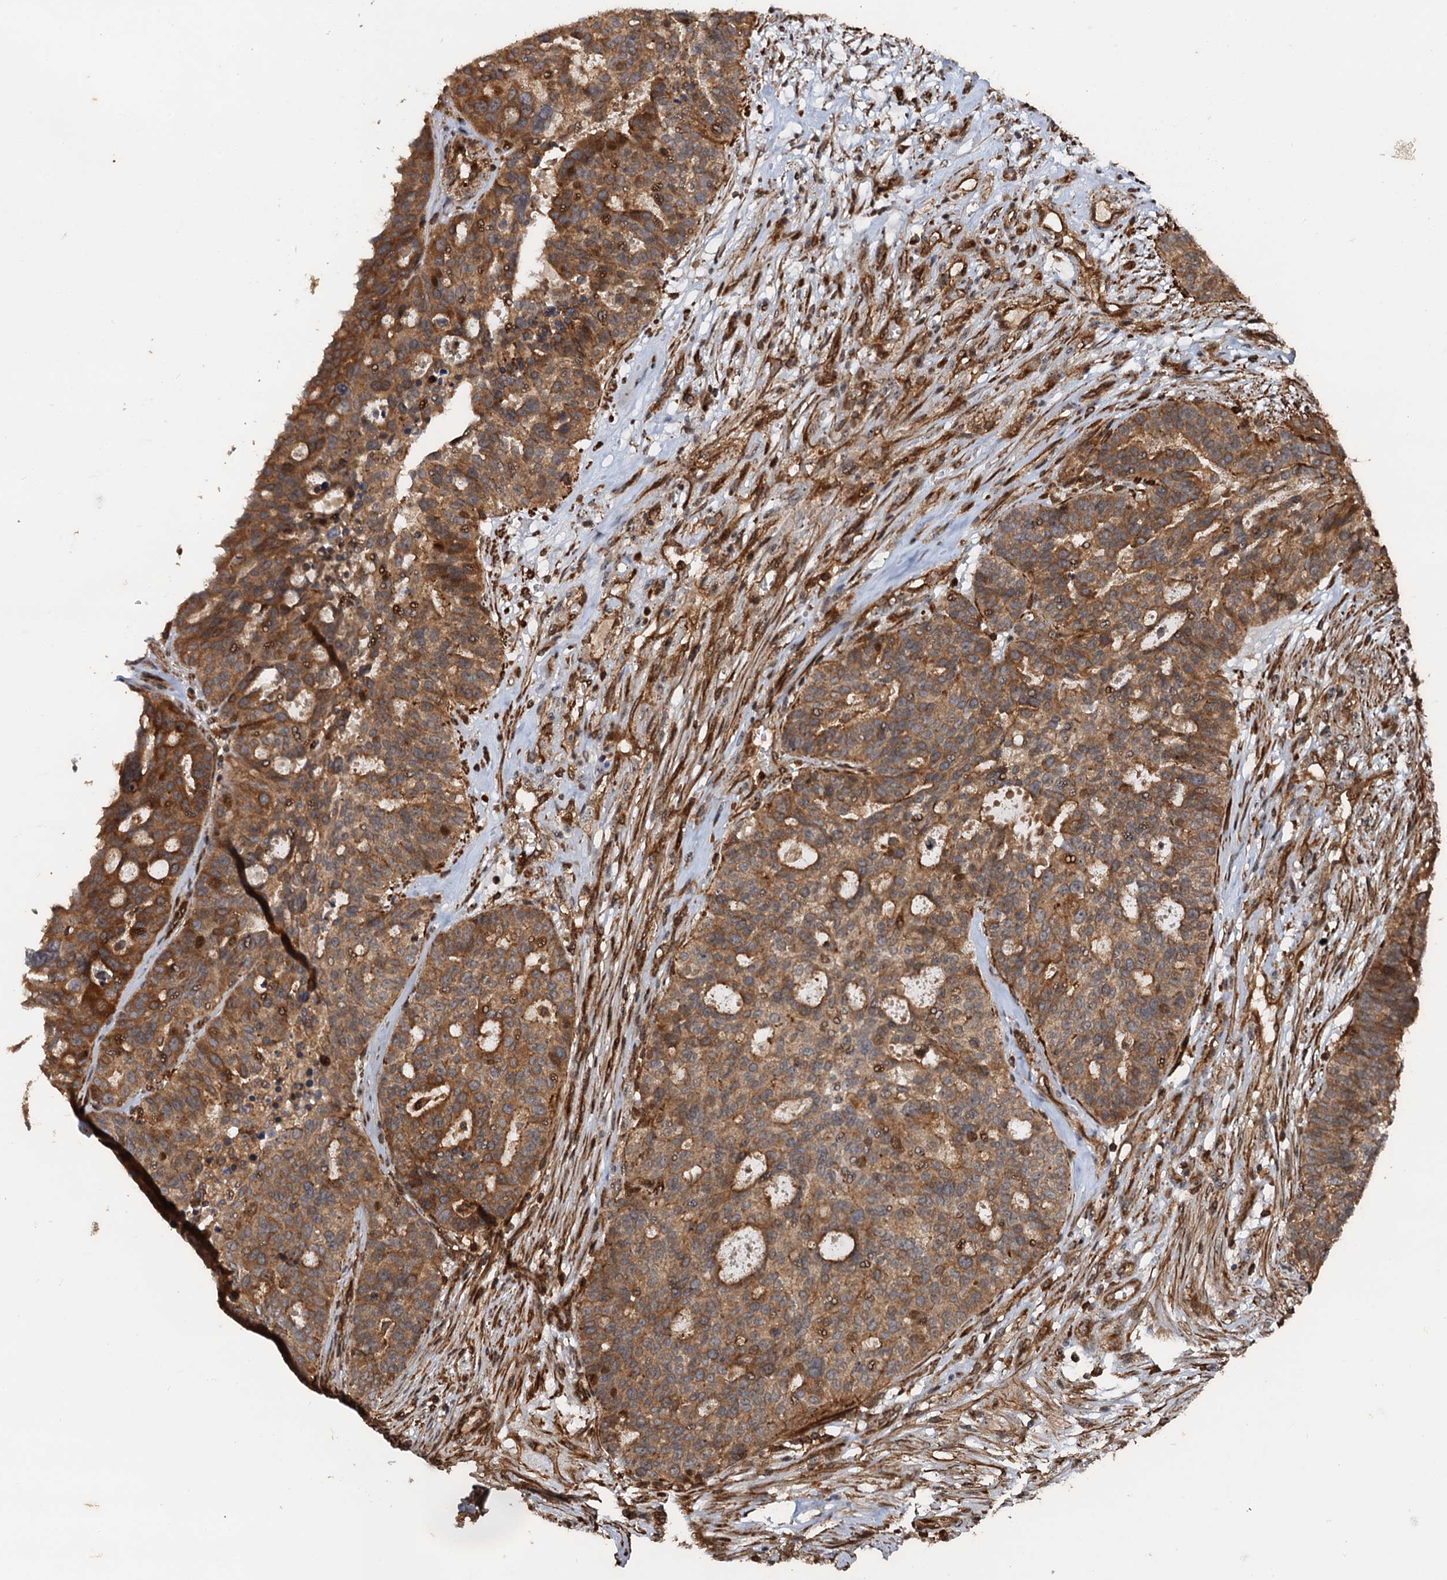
{"staining": {"intensity": "moderate", "quantity": ">75%", "location": "cytoplasmic/membranous"}, "tissue": "ovarian cancer", "cell_type": "Tumor cells", "image_type": "cancer", "snomed": [{"axis": "morphology", "description": "Cystadenocarcinoma, serous, NOS"}, {"axis": "topography", "description": "Ovary"}], "caption": "This image exhibits immunohistochemistry staining of human ovarian cancer, with medium moderate cytoplasmic/membranous expression in approximately >75% of tumor cells.", "gene": "BORA", "patient": {"sex": "female", "age": 59}}